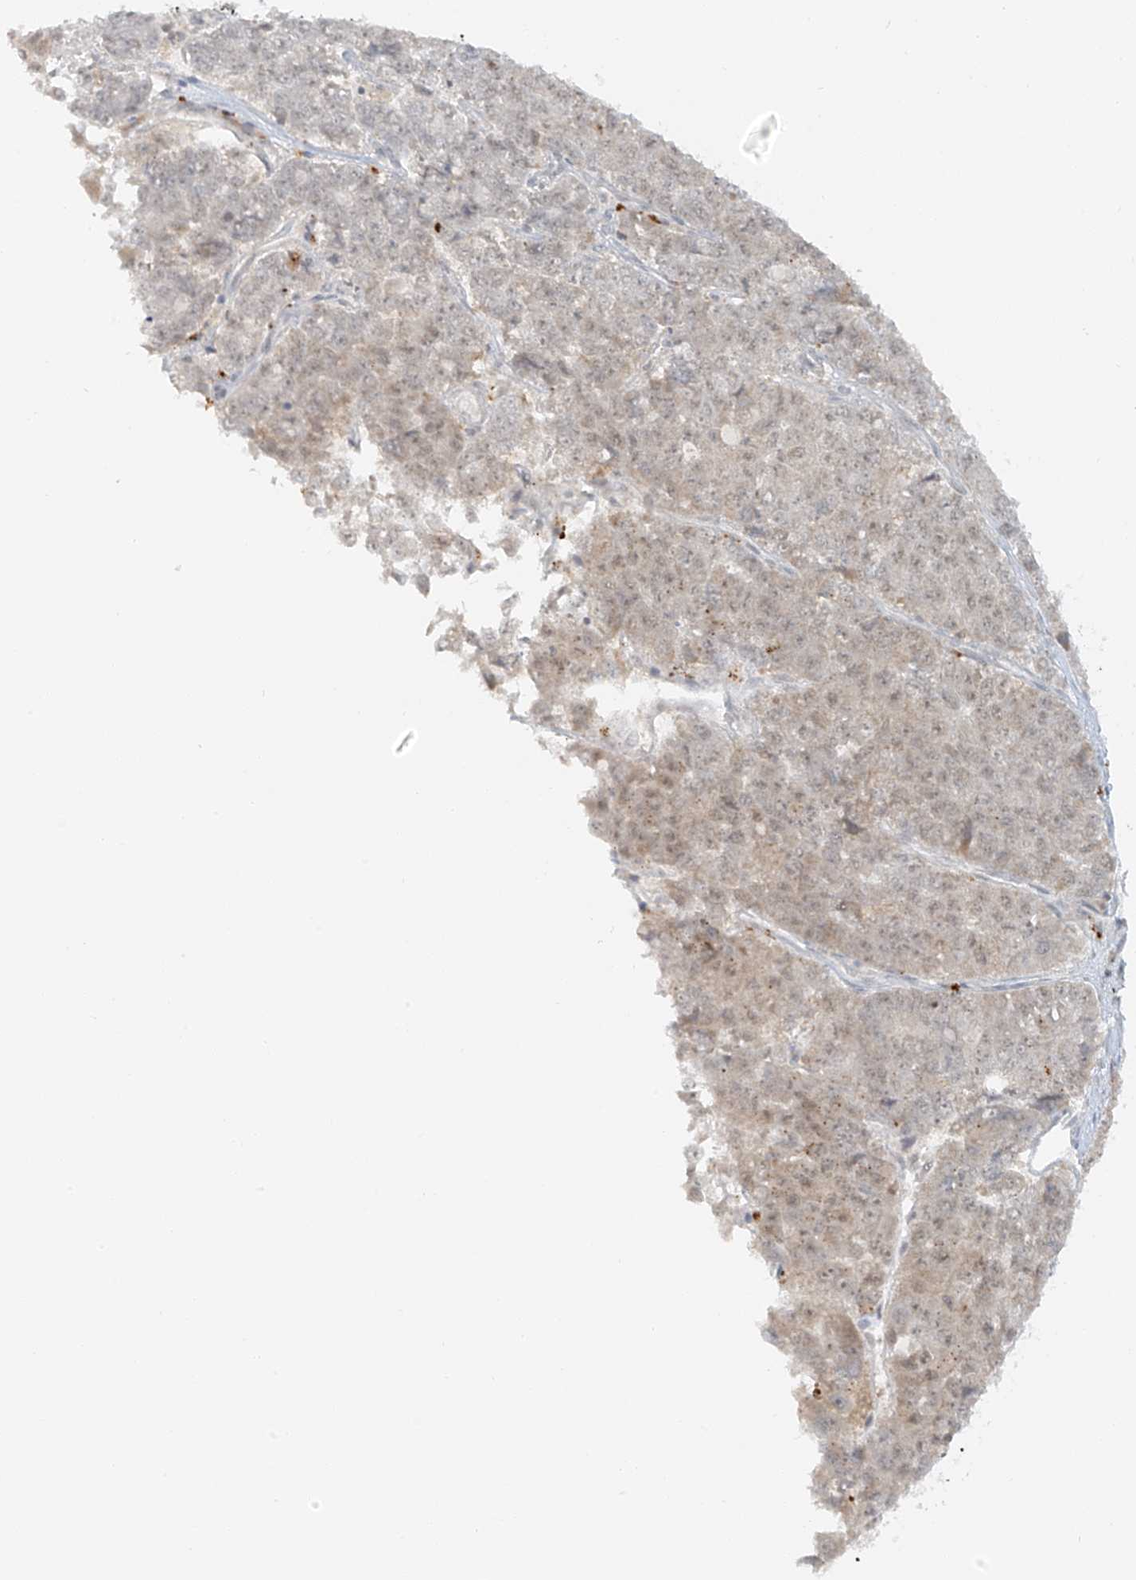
{"staining": {"intensity": "weak", "quantity": "<25%", "location": "cytoplasmic/membranous"}, "tissue": "pancreatic cancer", "cell_type": "Tumor cells", "image_type": "cancer", "snomed": [{"axis": "morphology", "description": "Adenocarcinoma, NOS"}, {"axis": "topography", "description": "Pancreas"}], "caption": "This is an IHC image of pancreatic adenocarcinoma. There is no positivity in tumor cells.", "gene": "MIPEP", "patient": {"sex": "male", "age": 50}}